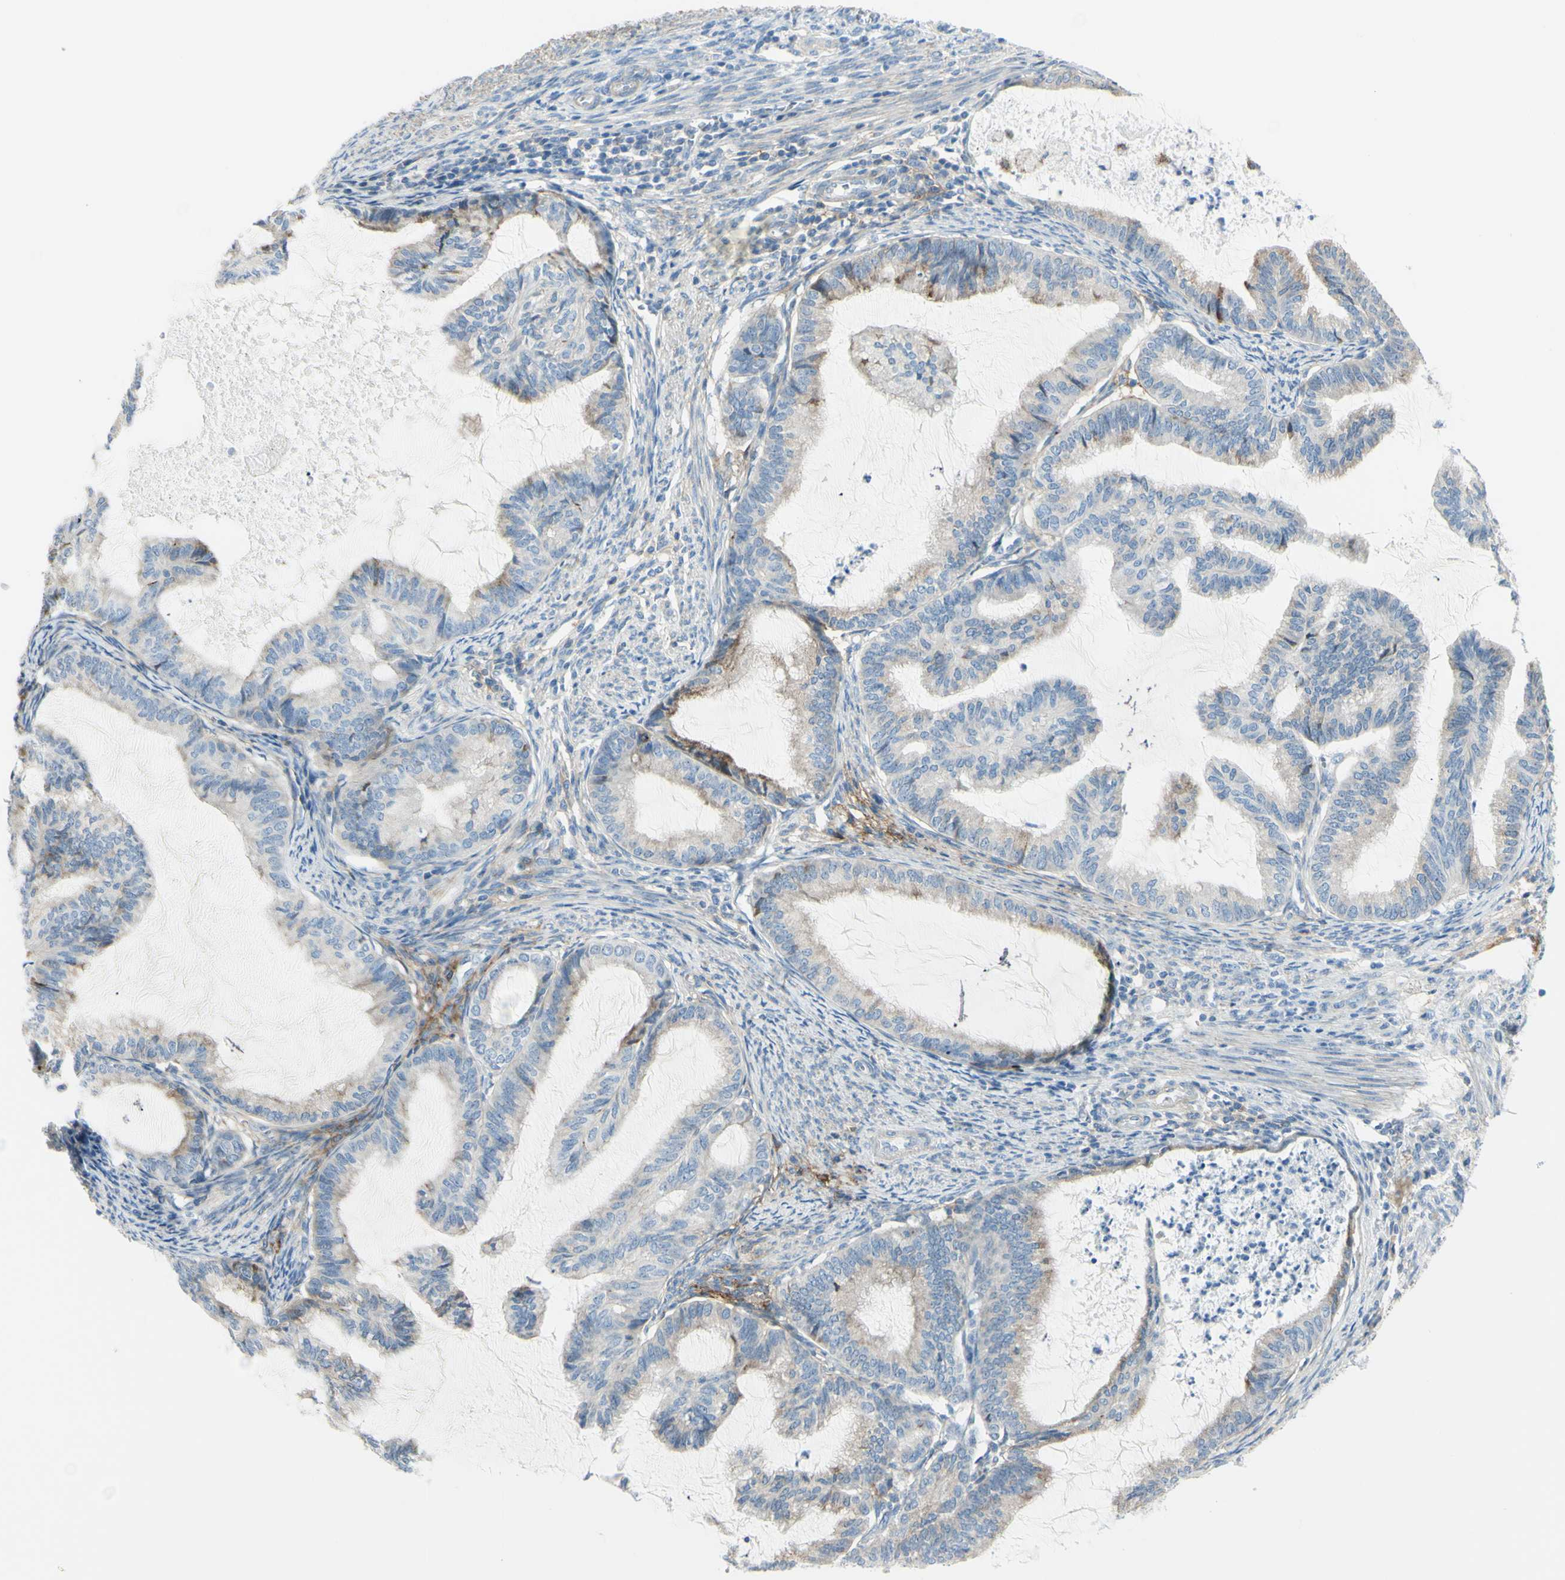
{"staining": {"intensity": "weak", "quantity": ">75%", "location": "cytoplasmic/membranous"}, "tissue": "cervical cancer", "cell_type": "Tumor cells", "image_type": "cancer", "snomed": [{"axis": "morphology", "description": "Normal tissue, NOS"}, {"axis": "morphology", "description": "Adenocarcinoma, NOS"}, {"axis": "topography", "description": "Cervix"}, {"axis": "topography", "description": "Endometrium"}], "caption": "IHC image of human cervical adenocarcinoma stained for a protein (brown), which demonstrates low levels of weak cytoplasmic/membranous positivity in about >75% of tumor cells.", "gene": "NCBP2L", "patient": {"sex": "female", "age": 86}}